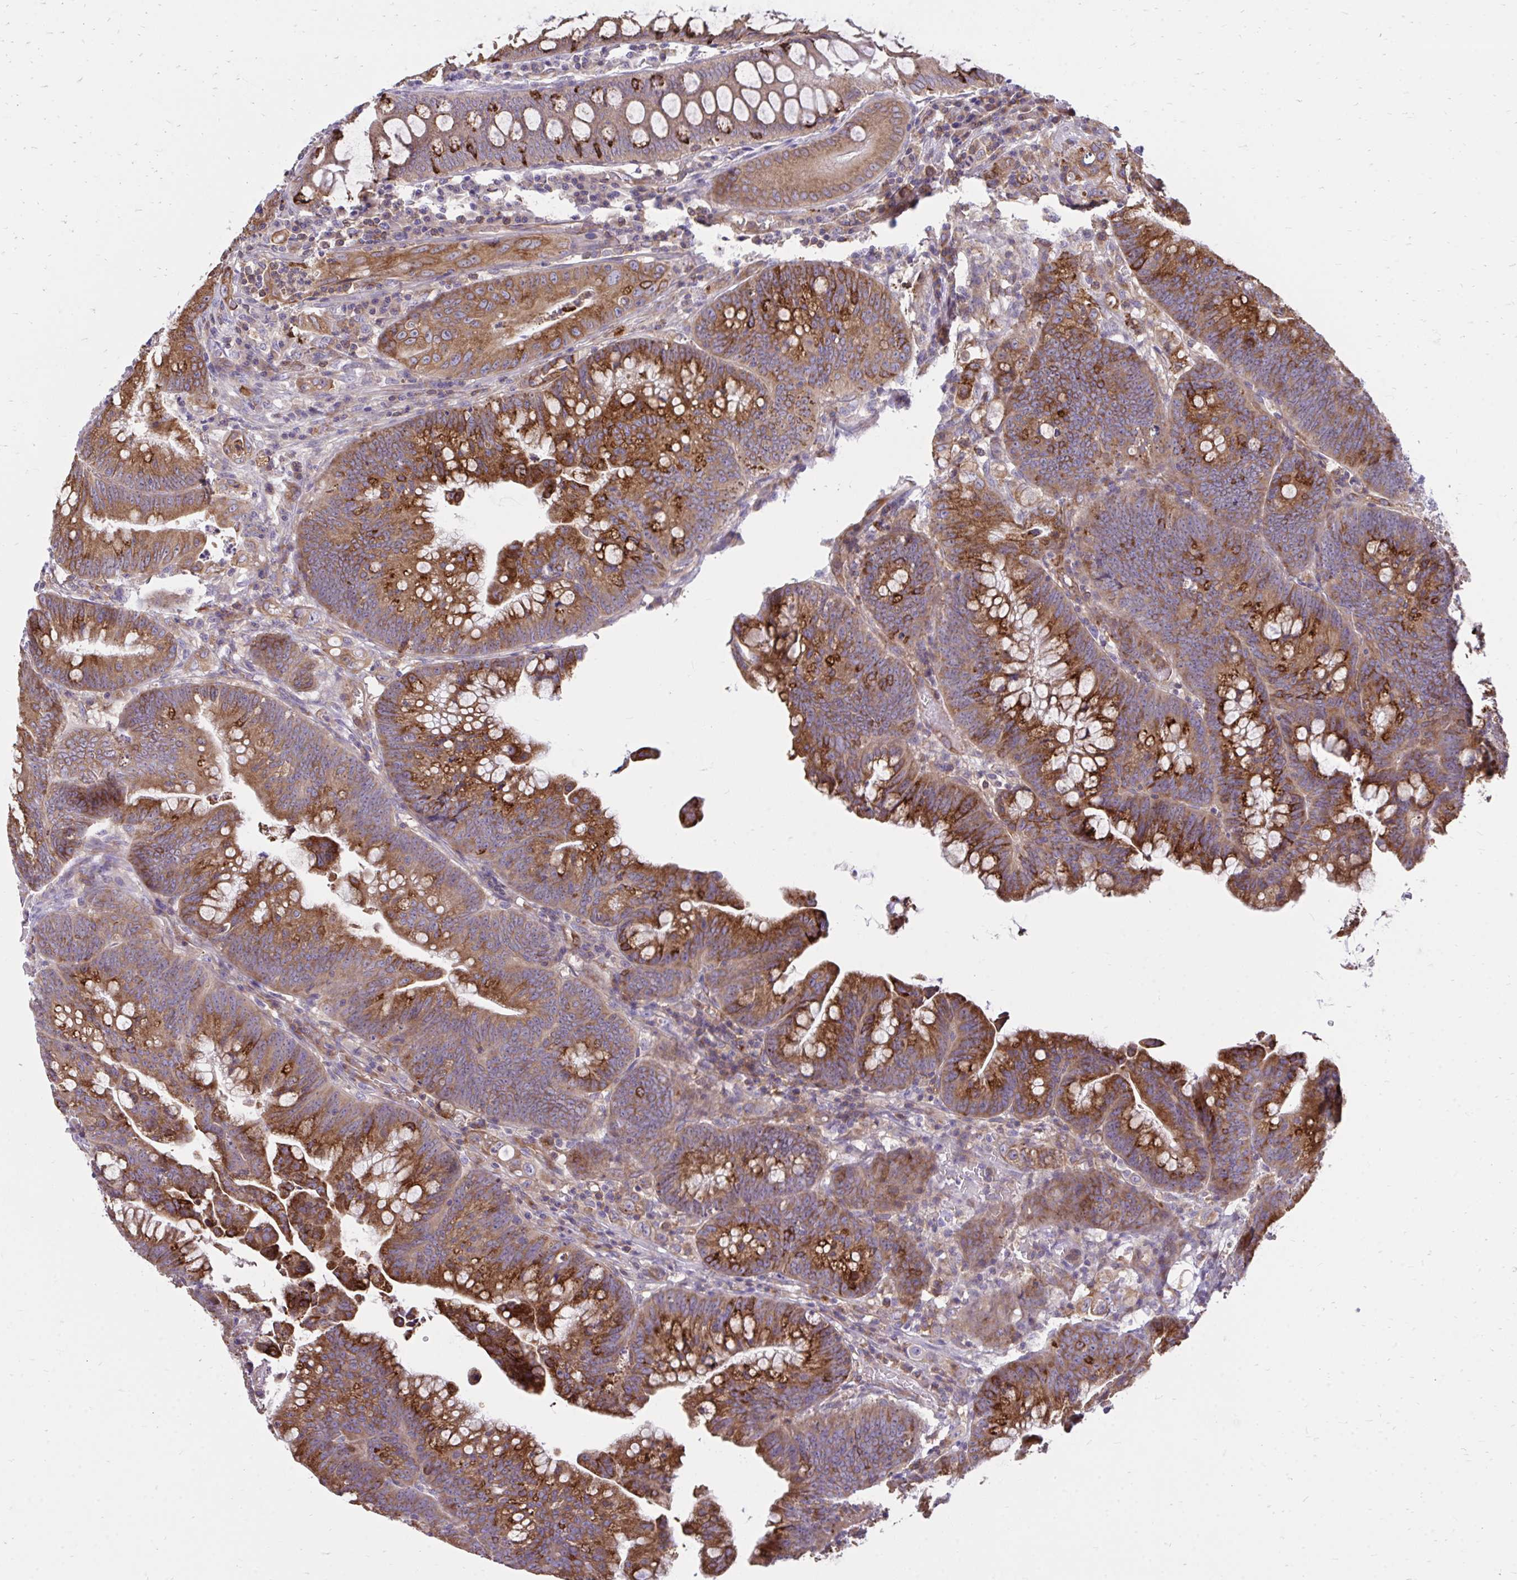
{"staining": {"intensity": "strong", "quantity": ">75%", "location": "cytoplasmic/membranous"}, "tissue": "colorectal cancer", "cell_type": "Tumor cells", "image_type": "cancer", "snomed": [{"axis": "morphology", "description": "Adenocarcinoma, NOS"}, {"axis": "topography", "description": "Colon"}], "caption": "The micrograph shows staining of colorectal adenocarcinoma, revealing strong cytoplasmic/membranous protein positivity (brown color) within tumor cells.", "gene": "ASAP1", "patient": {"sex": "male", "age": 62}}